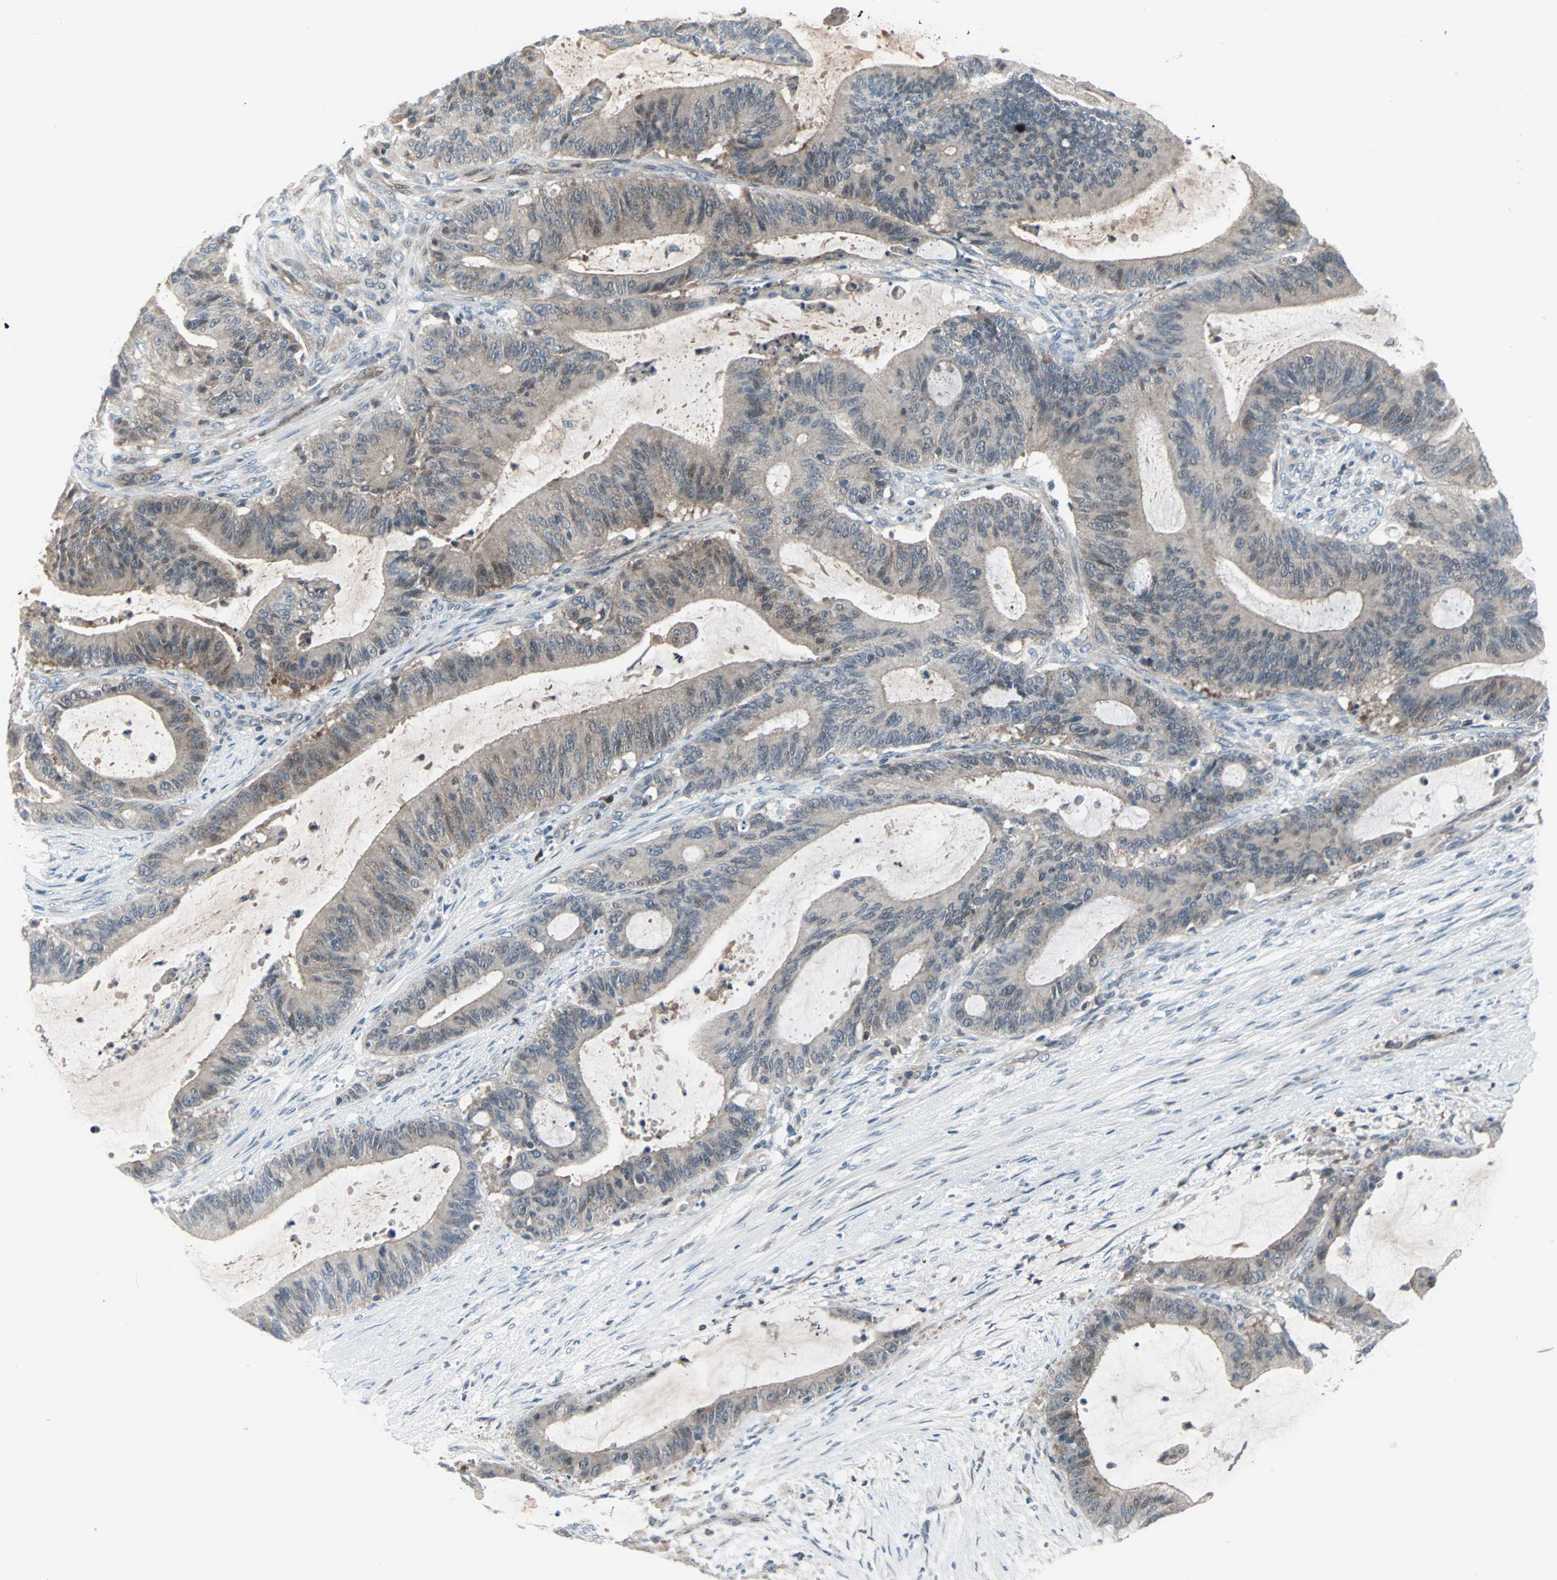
{"staining": {"intensity": "negative", "quantity": "none", "location": "none"}, "tissue": "liver cancer", "cell_type": "Tumor cells", "image_type": "cancer", "snomed": [{"axis": "morphology", "description": "Cholangiocarcinoma"}, {"axis": "topography", "description": "Liver"}], "caption": "Immunohistochemistry of liver cancer (cholangiocarcinoma) exhibits no expression in tumor cells.", "gene": "CASP3", "patient": {"sex": "female", "age": 73}}